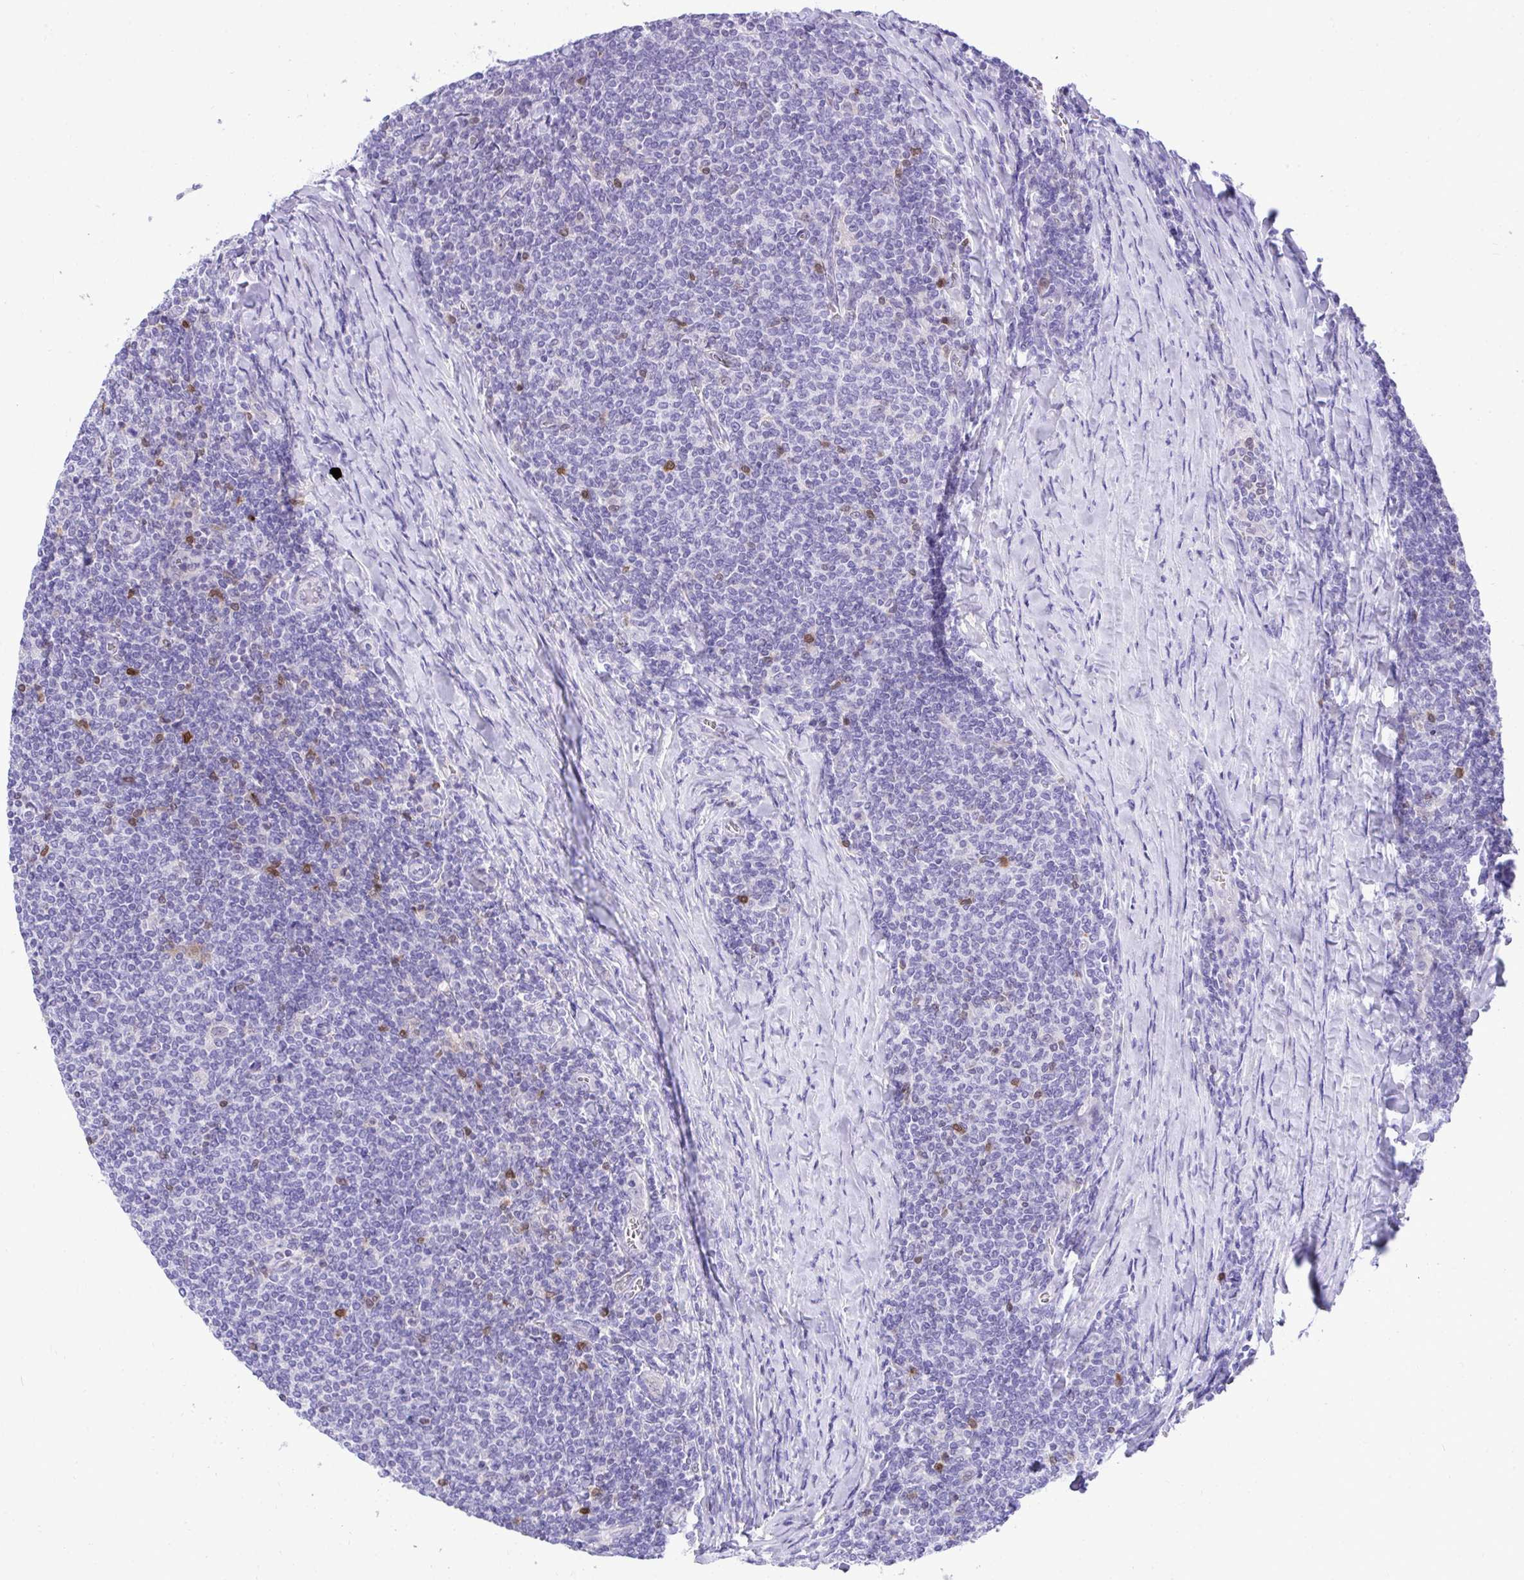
{"staining": {"intensity": "negative", "quantity": "none", "location": "none"}, "tissue": "lymphoma", "cell_type": "Tumor cells", "image_type": "cancer", "snomed": [{"axis": "morphology", "description": "Malignant lymphoma, non-Hodgkin's type, Low grade"}, {"axis": "topography", "description": "Lymph node"}], "caption": "Tumor cells show no significant positivity in malignant lymphoma, non-Hodgkin's type (low-grade).", "gene": "PGM2L1", "patient": {"sex": "male", "age": 52}}